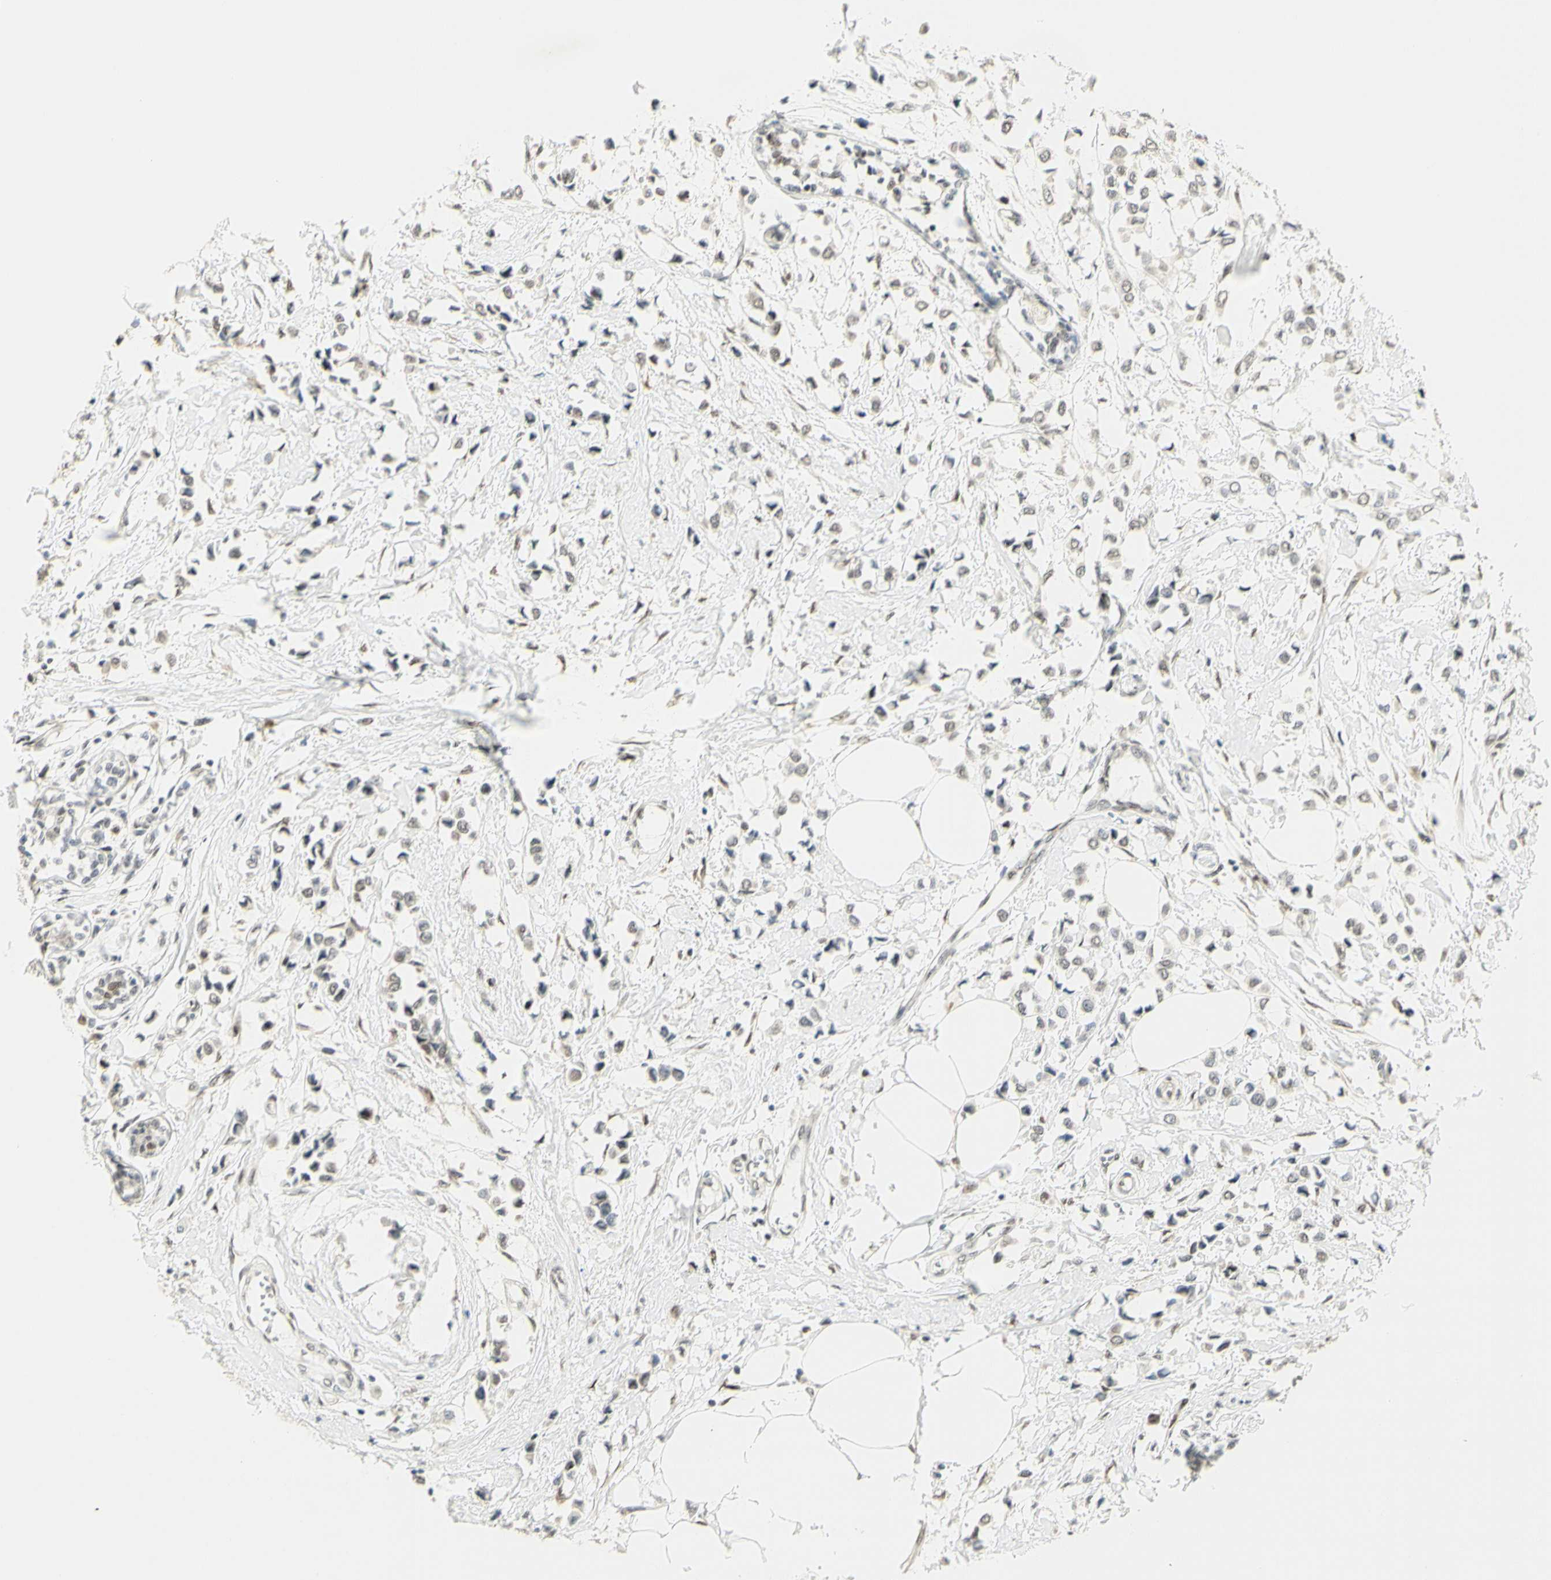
{"staining": {"intensity": "weak", "quantity": "25%-75%", "location": "cytoplasmic/membranous,nuclear"}, "tissue": "breast cancer", "cell_type": "Tumor cells", "image_type": "cancer", "snomed": [{"axis": "morphology", "description": "Lobular carcinoma"}, {"axis": "topography", "description": "Breast"}], "caption": "High-magnification brightfield microscopy of breast lobular carcinoma stained with DAB (3,3'-diaminobenzidine) (brown) and counterstained with hematoxylin (blue). tumor cells exhibit weak cytoplasmic/membranous and nuclear staining is identified in approximately25%-75% of cells.", "gene": "DDX1", "patient": {"sex": "female", "age": 51}}